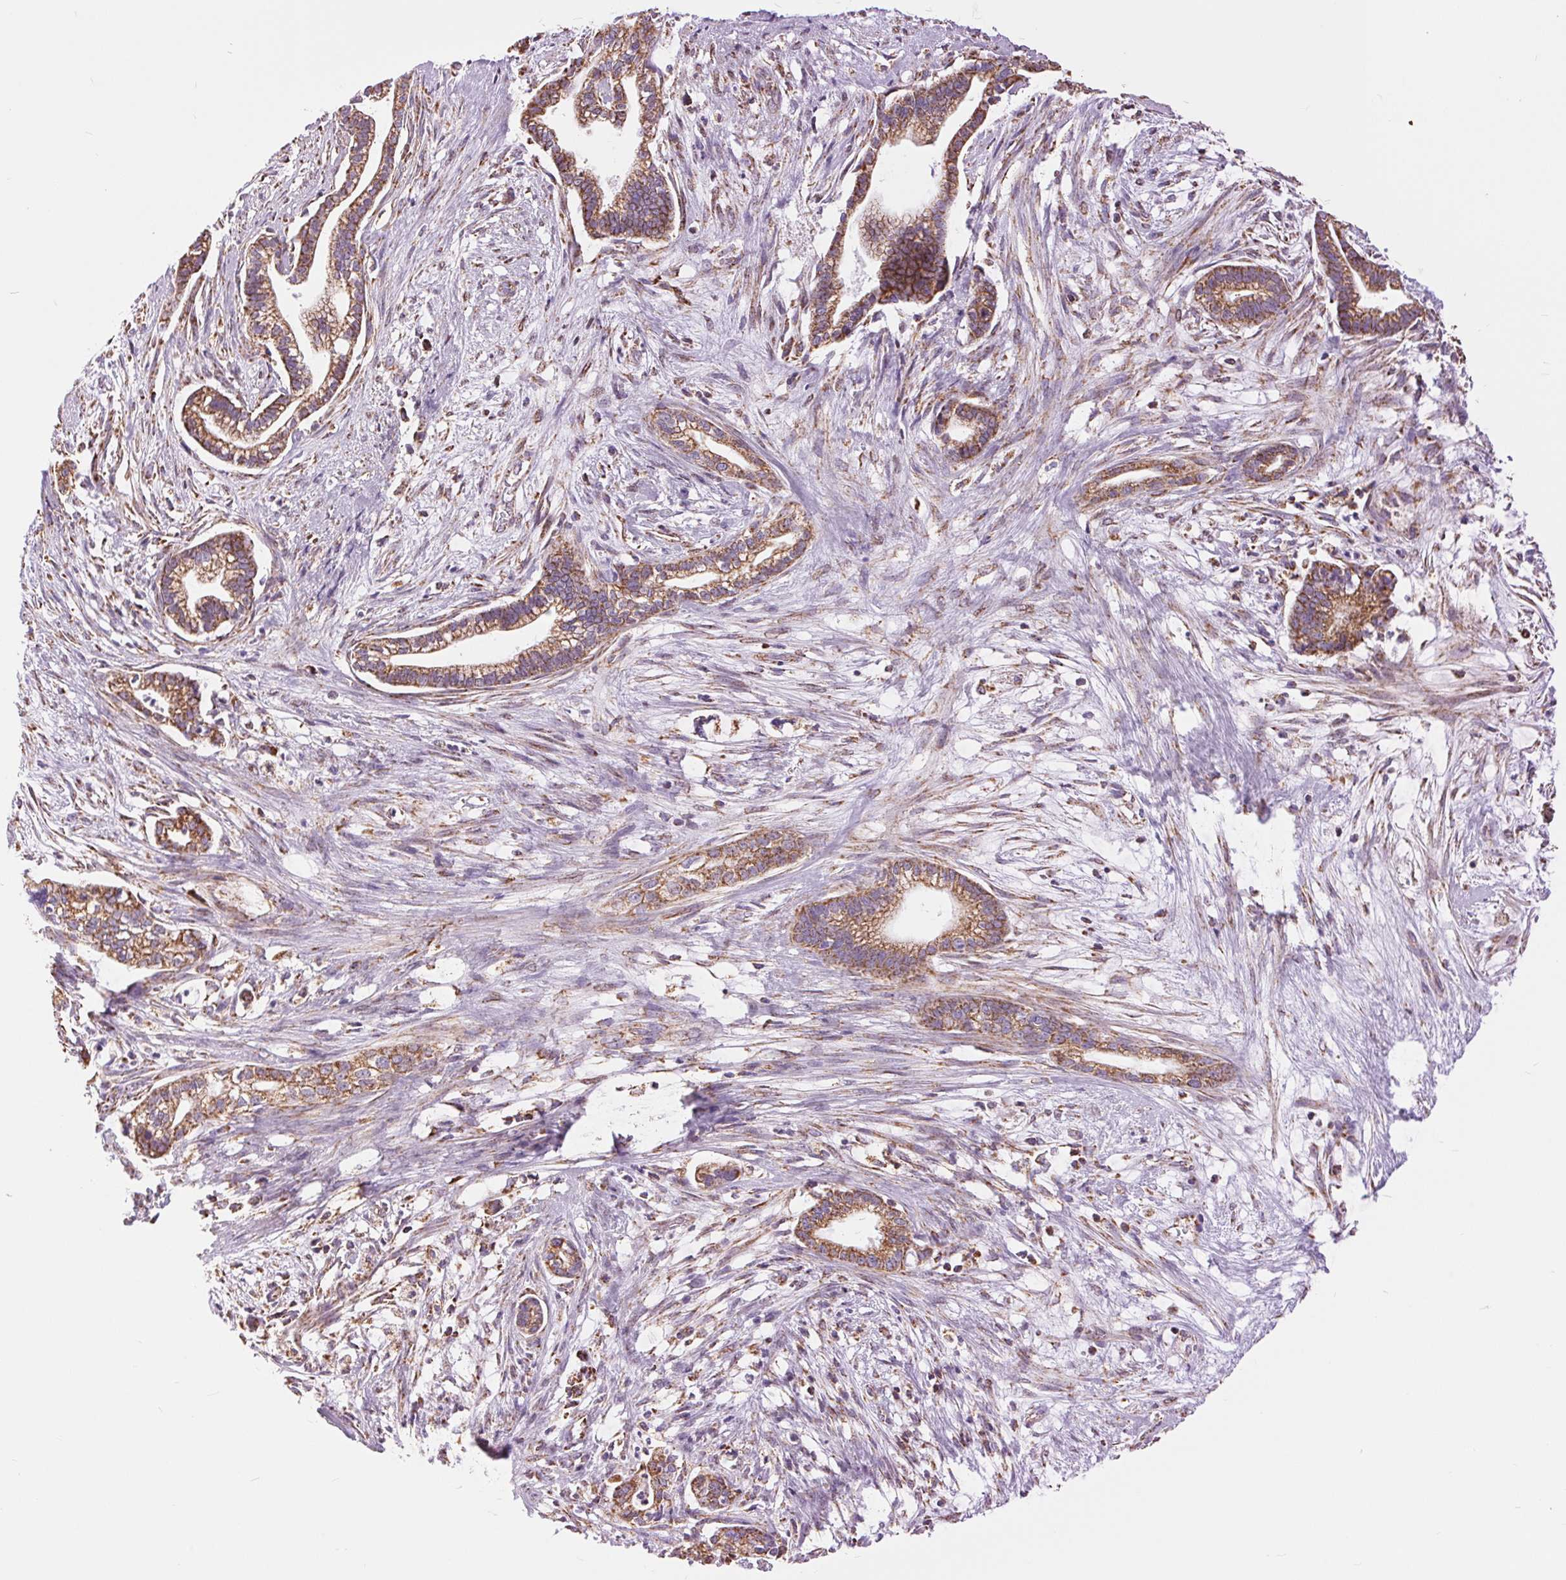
{"staining": {"intensity": "moderate", "quantity": ">75%", "location": "cytoplasmic/membranous"}, "tissue": "cervical cancer", "cell_type": "Tumor cells", "image_type": "cancer", "snomed": [{"axis": "morphology", "description": "Adenocarcinoma, NOS"}, {"axis": "topography", "description": "Cervix"}], "caption": "A histopathology image of cervical adenocarcinoma stained for a protein demonstrates moderate cytoplasmic/membranous brown staining in tumor cells. (IHC, brightfield microscopy, high magnification).", "gene": "ATP5PB", "patient": {"sex": "female", "age": 62}}